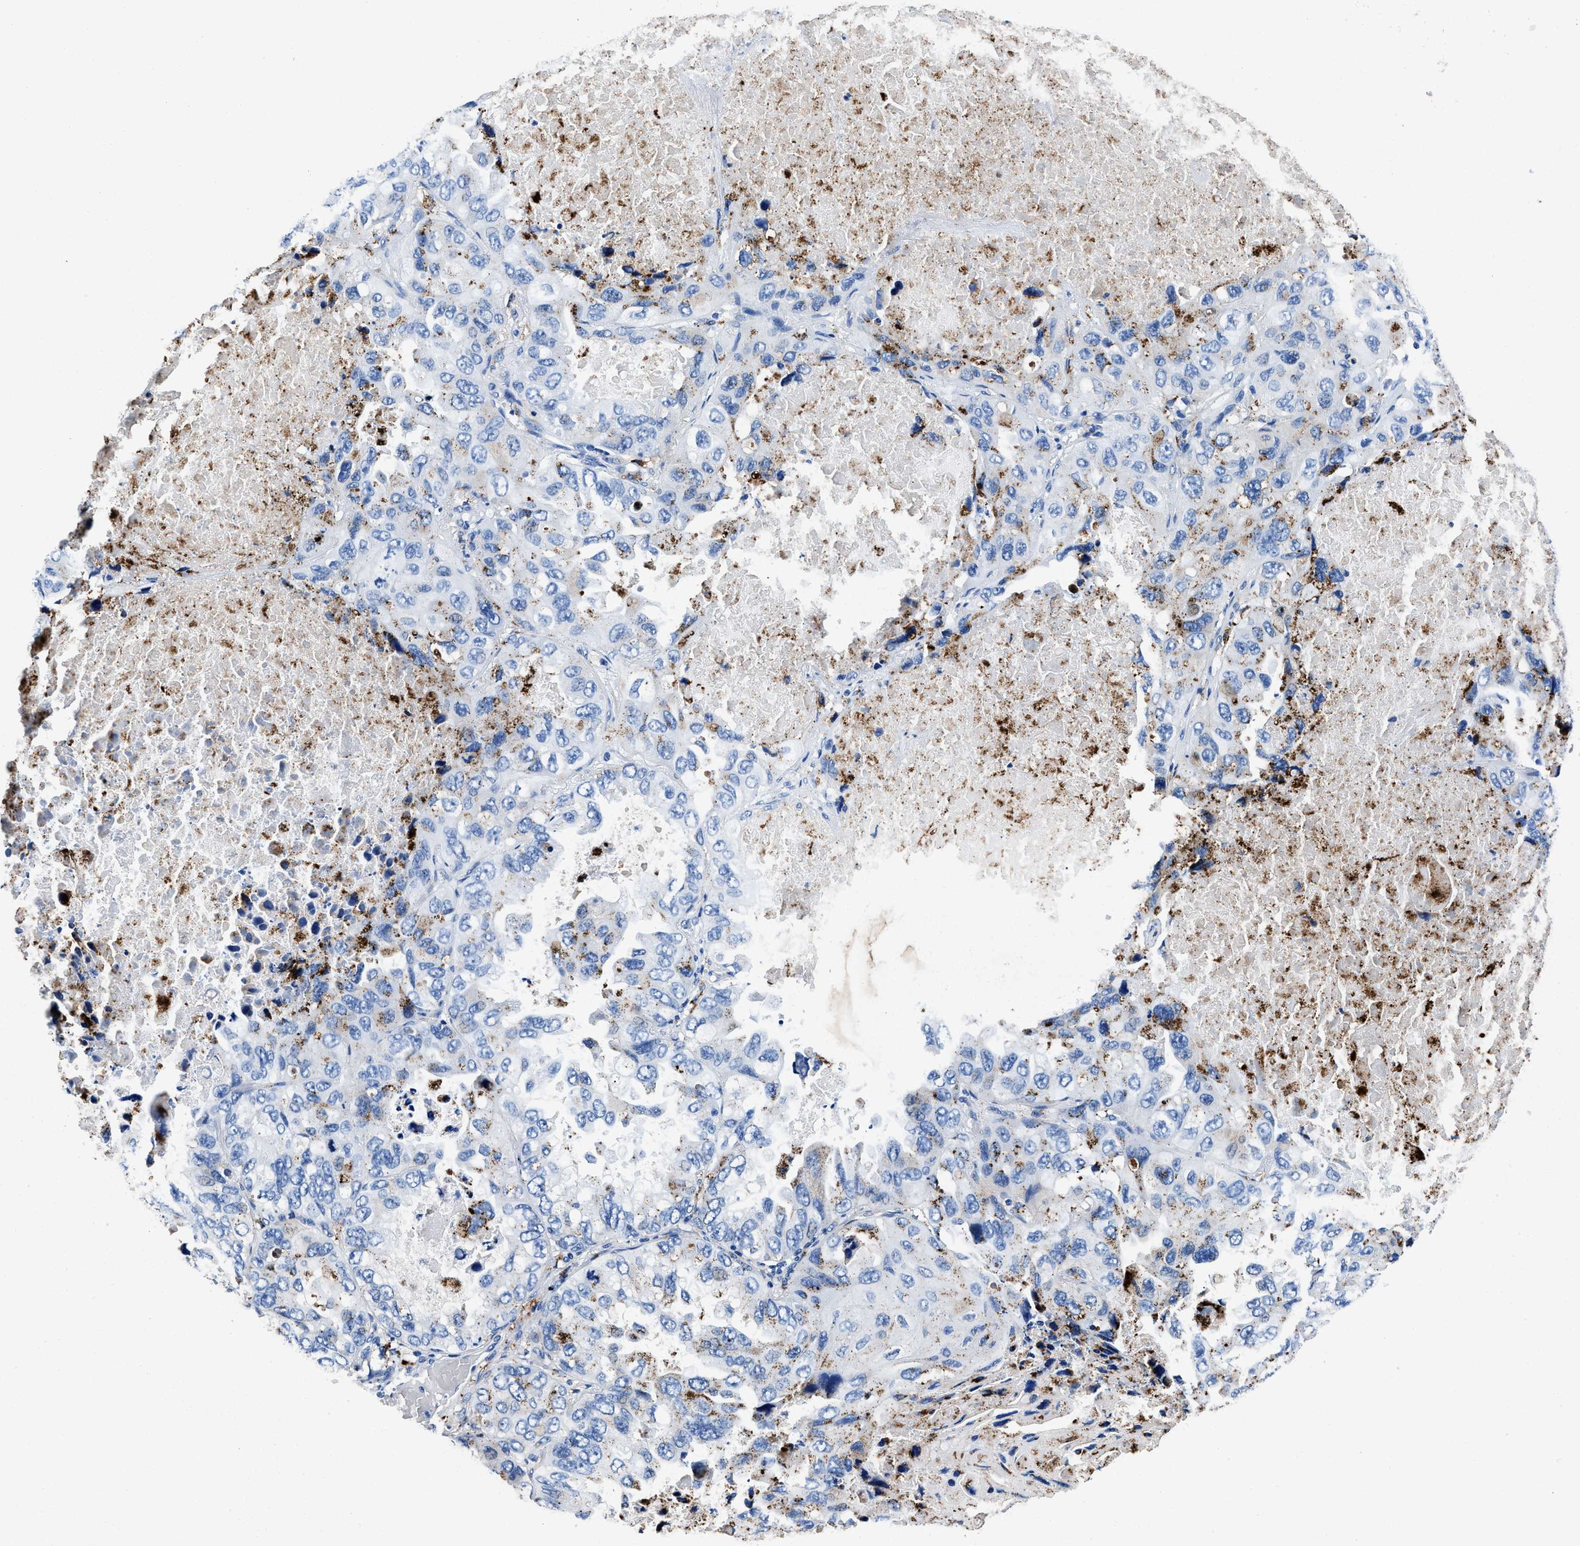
{"staining": {"intensity": "moderate", "quantity": "<25%", "location": "cytoplasmic/membranous"}, "tissue": "lung cancer", "cell_type": "Tumor cells", "image_type": "cancer", "snomed": [{"axis": "morphology", "description": "Squamous cell carcinoma, NOS"}, {"axis": "topography", "description": "Lung"}], "caption": "Protein staining demonstrates moderate cytoplasmic/membranous positivity in about <25% of tumor cells in lung cancer (squamous cell carcinoma). The staining was performed using DAB to visualize the protein expression in brown, while the nuclei were stained in blue with hematoxylin (Magnification: 20x).", "gene": "OR14K1", "patient": {"sex": "female", "age": 73}}